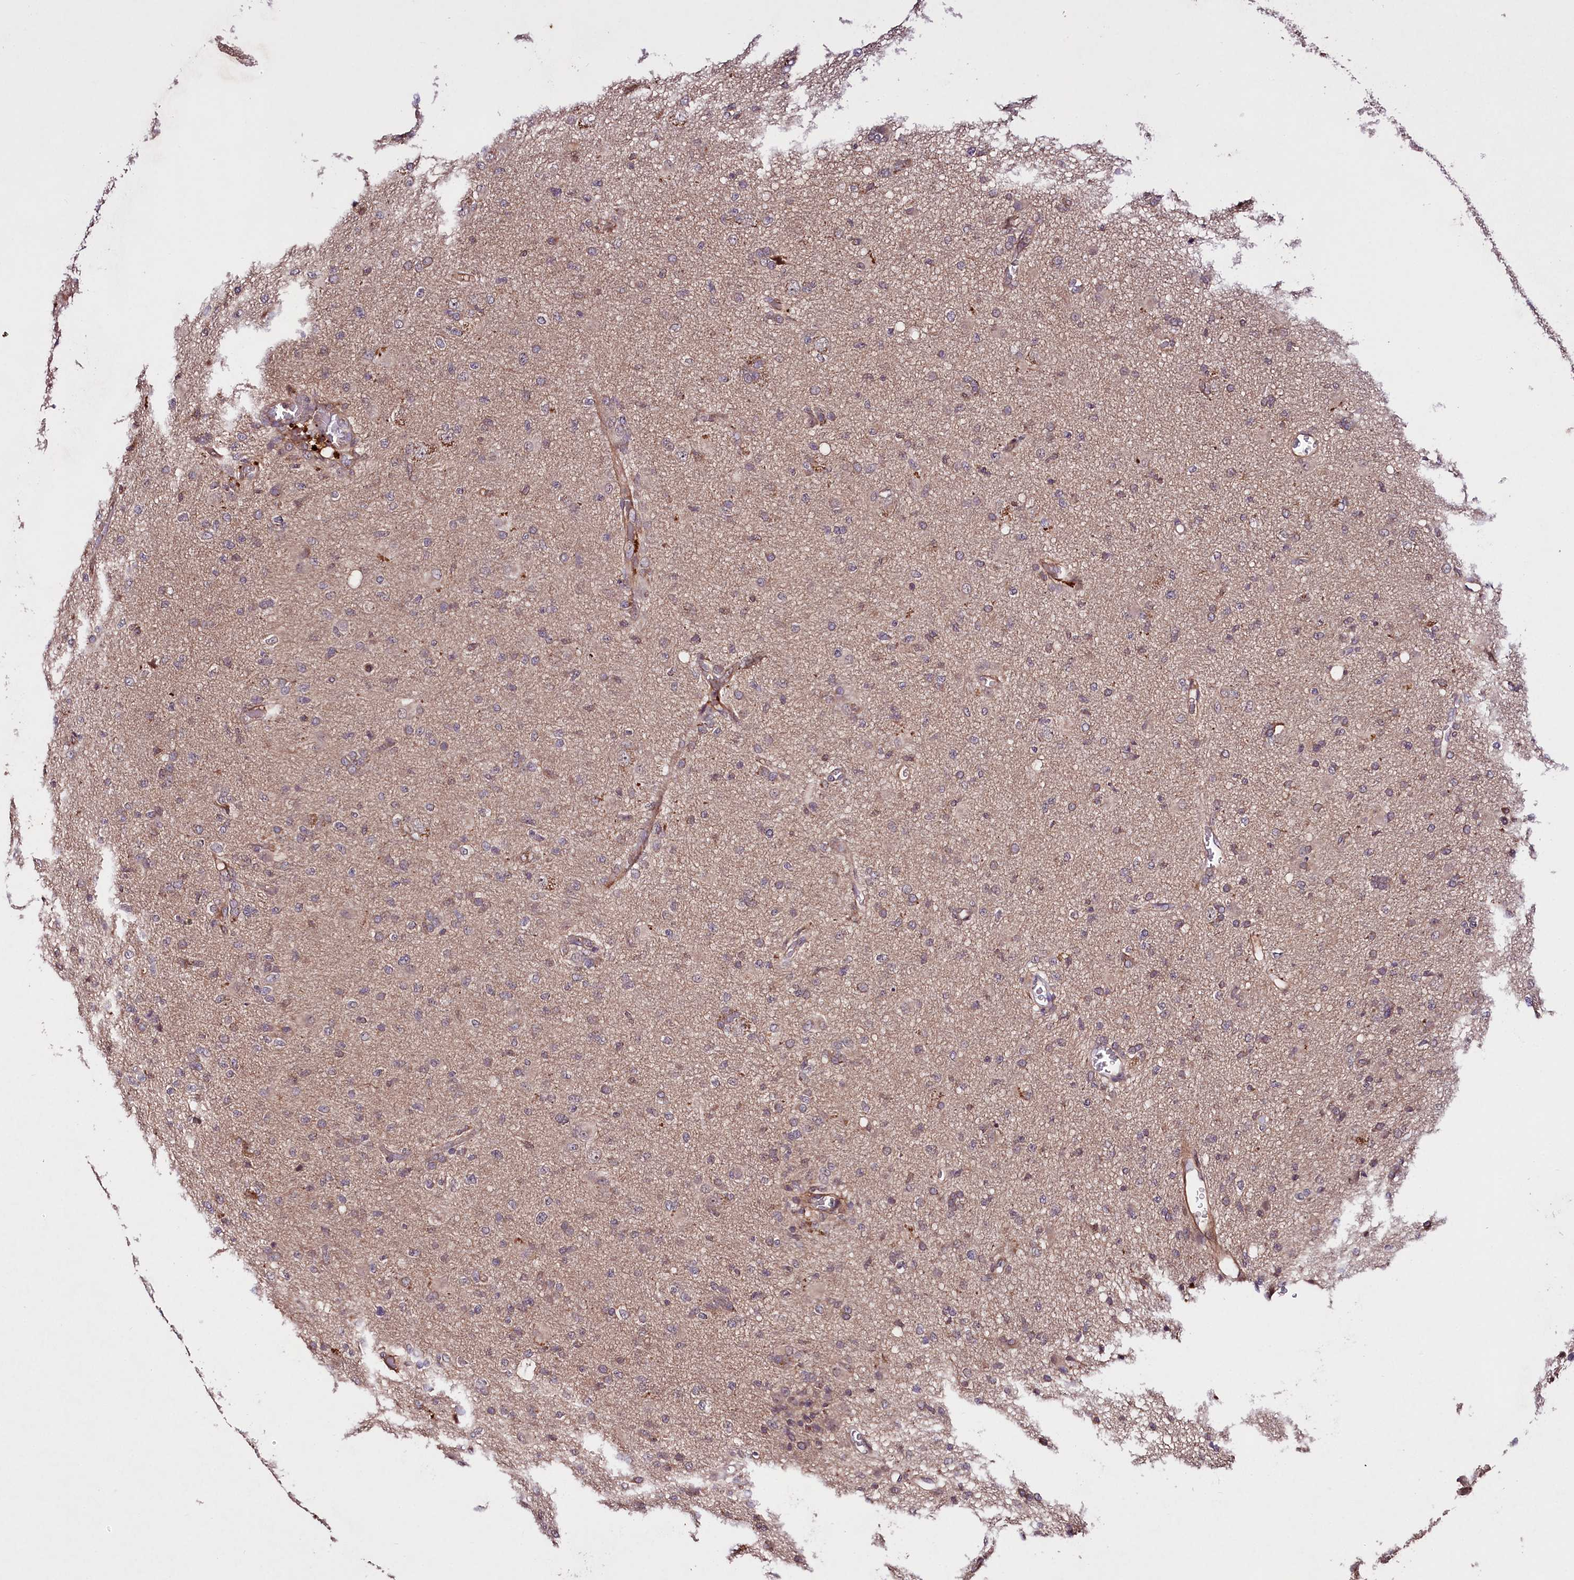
{"staining": {"intensity": "weak", "quantity": "25%-75%", "location": "cytoplasmic/membranous"}, "tissue": "glioma", "cell_type": "Tumor cells", "image_type": "cancer", "snomed": [{"axis": "morphology", "description": "Glioma, malignant, High grade"}, {"axis": "topography", "description": "Brain"}], "caption": "High-magnification brightfield microscopy of malignant glioma (high-grade) stained with DAB (brown) and counterstained with hematoxylin (blue). tumor cells exhibit weak cytoplasmic/membranous staining is identified in about25%-75% of cells. The staining is performed using DAB (3,3'-diaminobenzidine) brown chromogen to label protein expression. The nuclei are counter-stained blue using hematoxylin.", "gene": "TNPO3", "patient": {"sex": "female", "age": 57}}